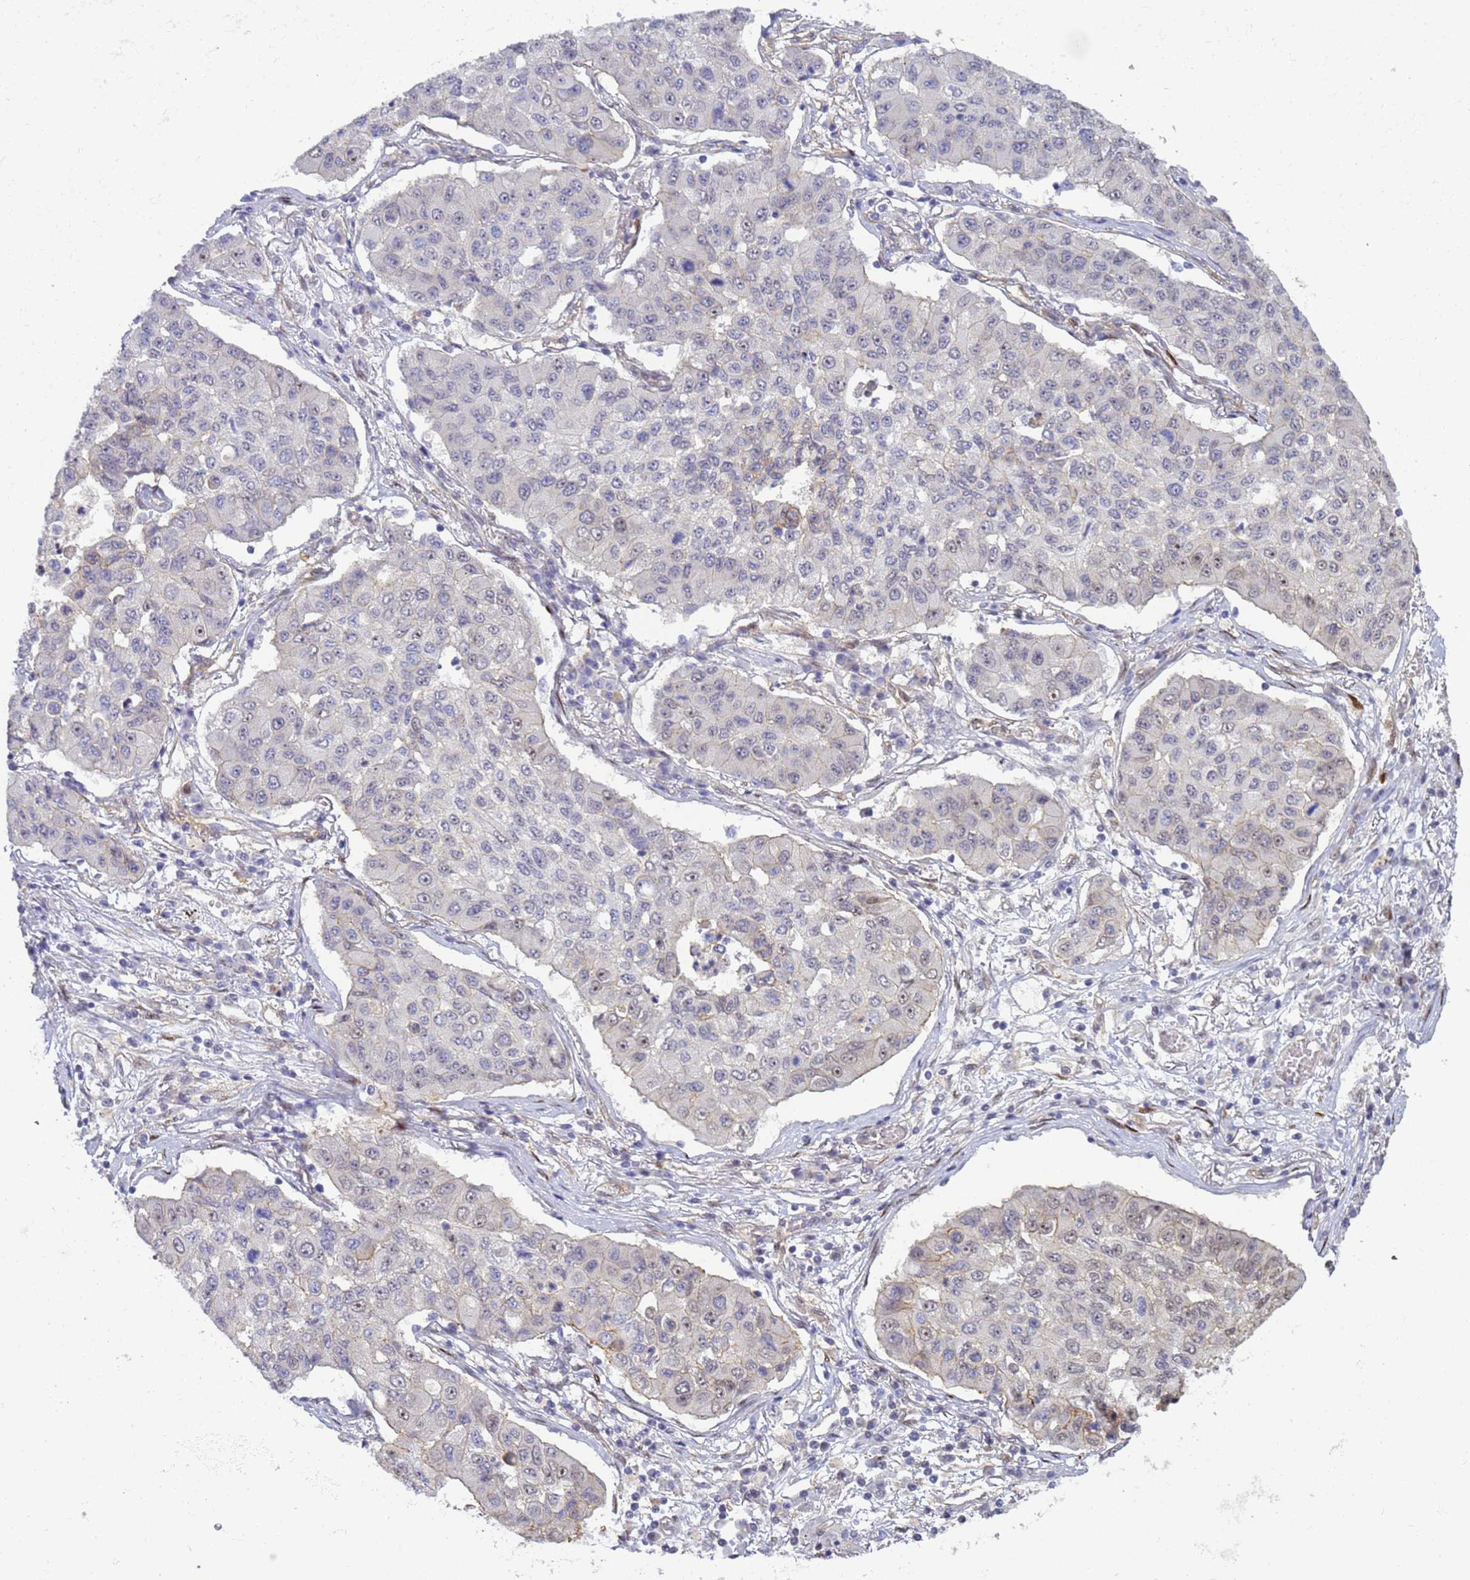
{"staining": {"intensity": "negative", "quantity": "none", "location": "none"}, "tissue": "lung cancer", "cell_type": "Tumor cells", "image_type": "cancer", "snomed": [{"axis": "morphology", "description": "Squamous cell carcinoma, NOS"}, {"axis": "topography", "description": "Lung"}], "caption": "The immunohistochemistry (IHC) micrograph has no significant positivity in tumor cells of lung cancer (squamous cell carcinoma) tissue.", "gene": "GON4L", "patient": {"sex": "male", "age": 74}}